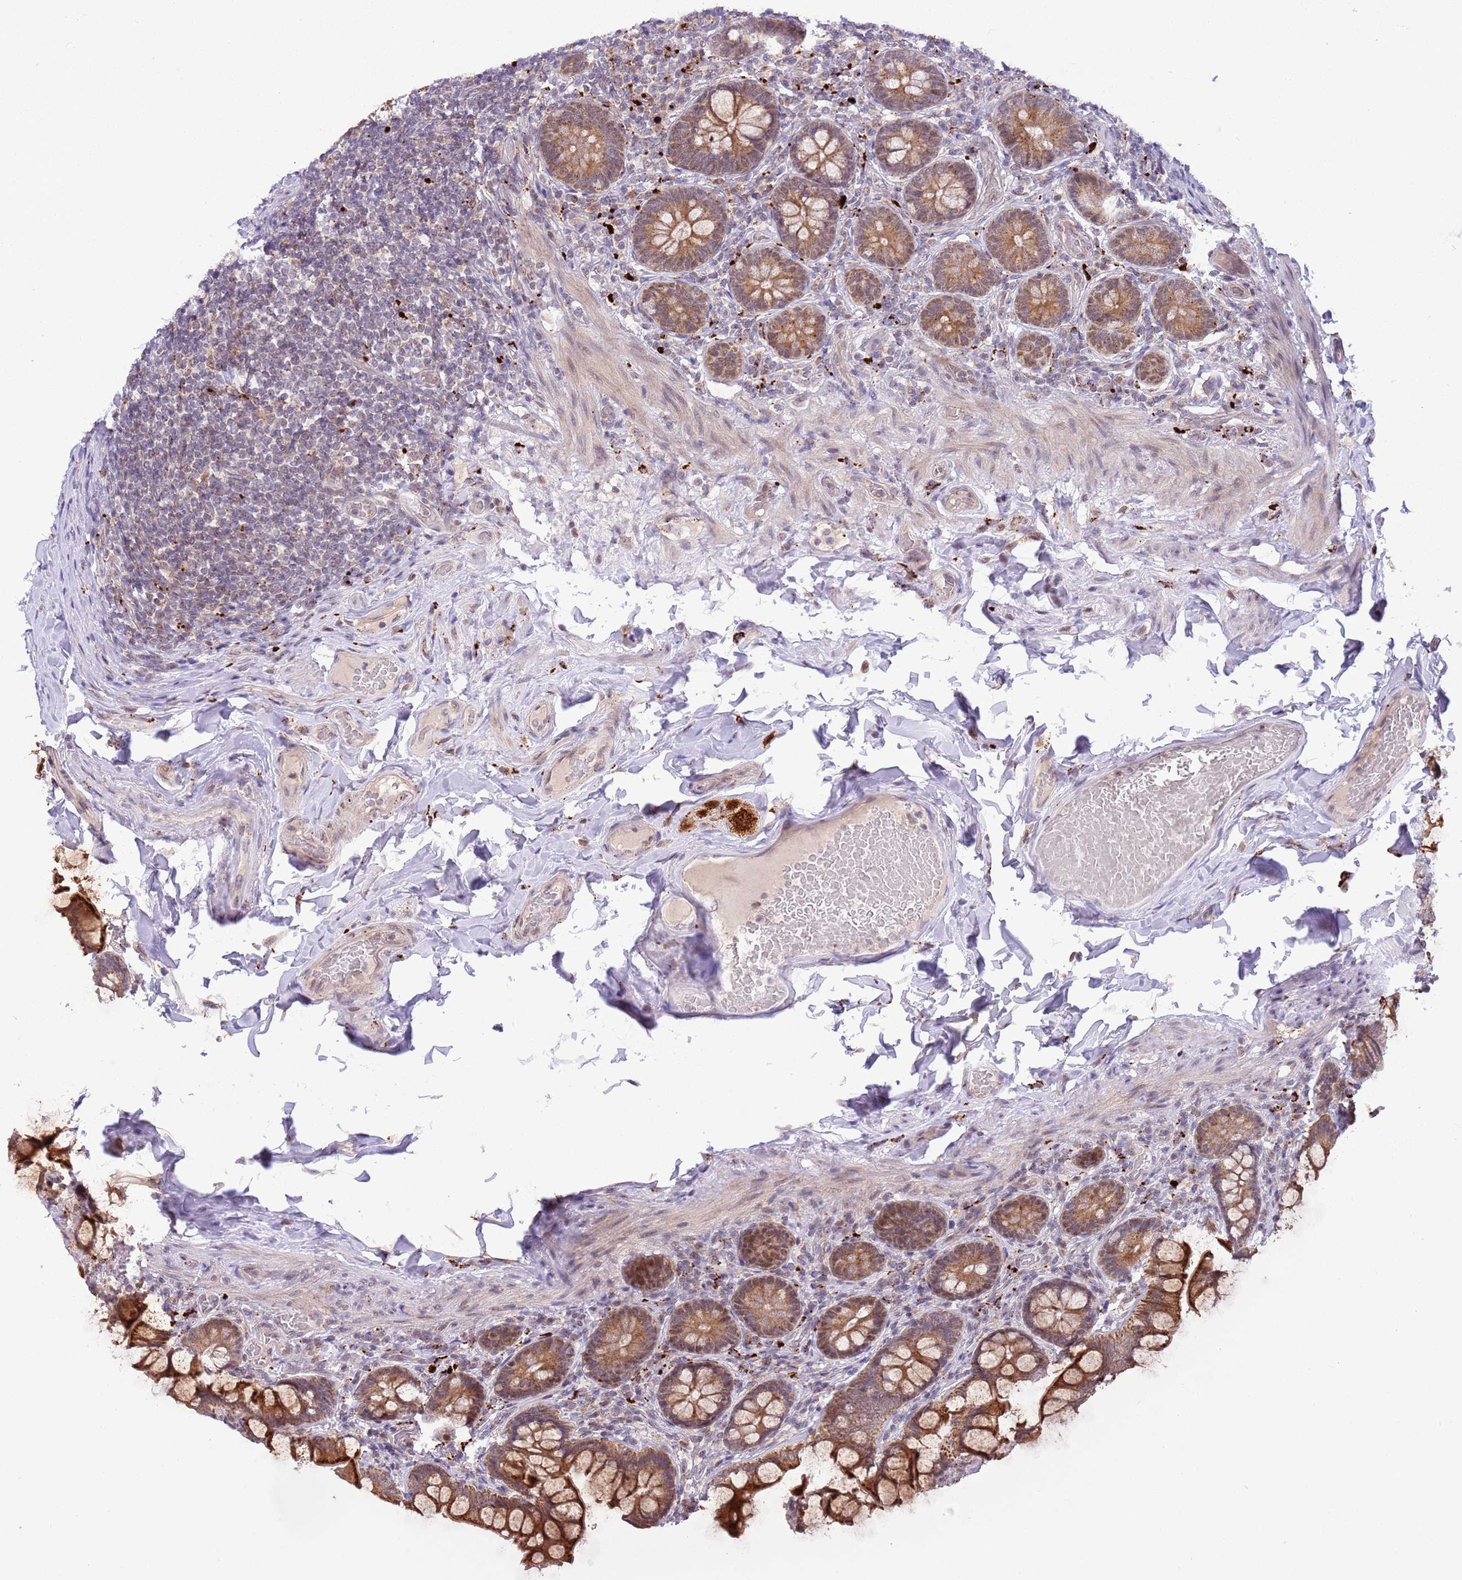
{"staining": {"intensity": "strong", "quantity": ">75%", "location": "cytoplasmic/membranous"}, "tissue": "small intestine", "cell_type": "Glandular cells", "image_type": "normal", "snomed": [{"axis": "morphology", "description": "Normal tissue, NOS"}, {"axis": "topography", "description": "Small intestine"}], "caption": "Immunohistochemistry staining of unremarkable small intestine, which demonstrates high levels of strong cytoplasmic/membranous staining in approximately >75% of glandular cells indicating strong cytoplasmic/membranous protein positivity. The staining was performed using DAB (3,3'-diaminobenzidine) (brown) for protein detection and nuclei were counterstained in hematoxylin (blue).", "gene": "TRIM27", "patient": {"sex": "male", "age": 70}}